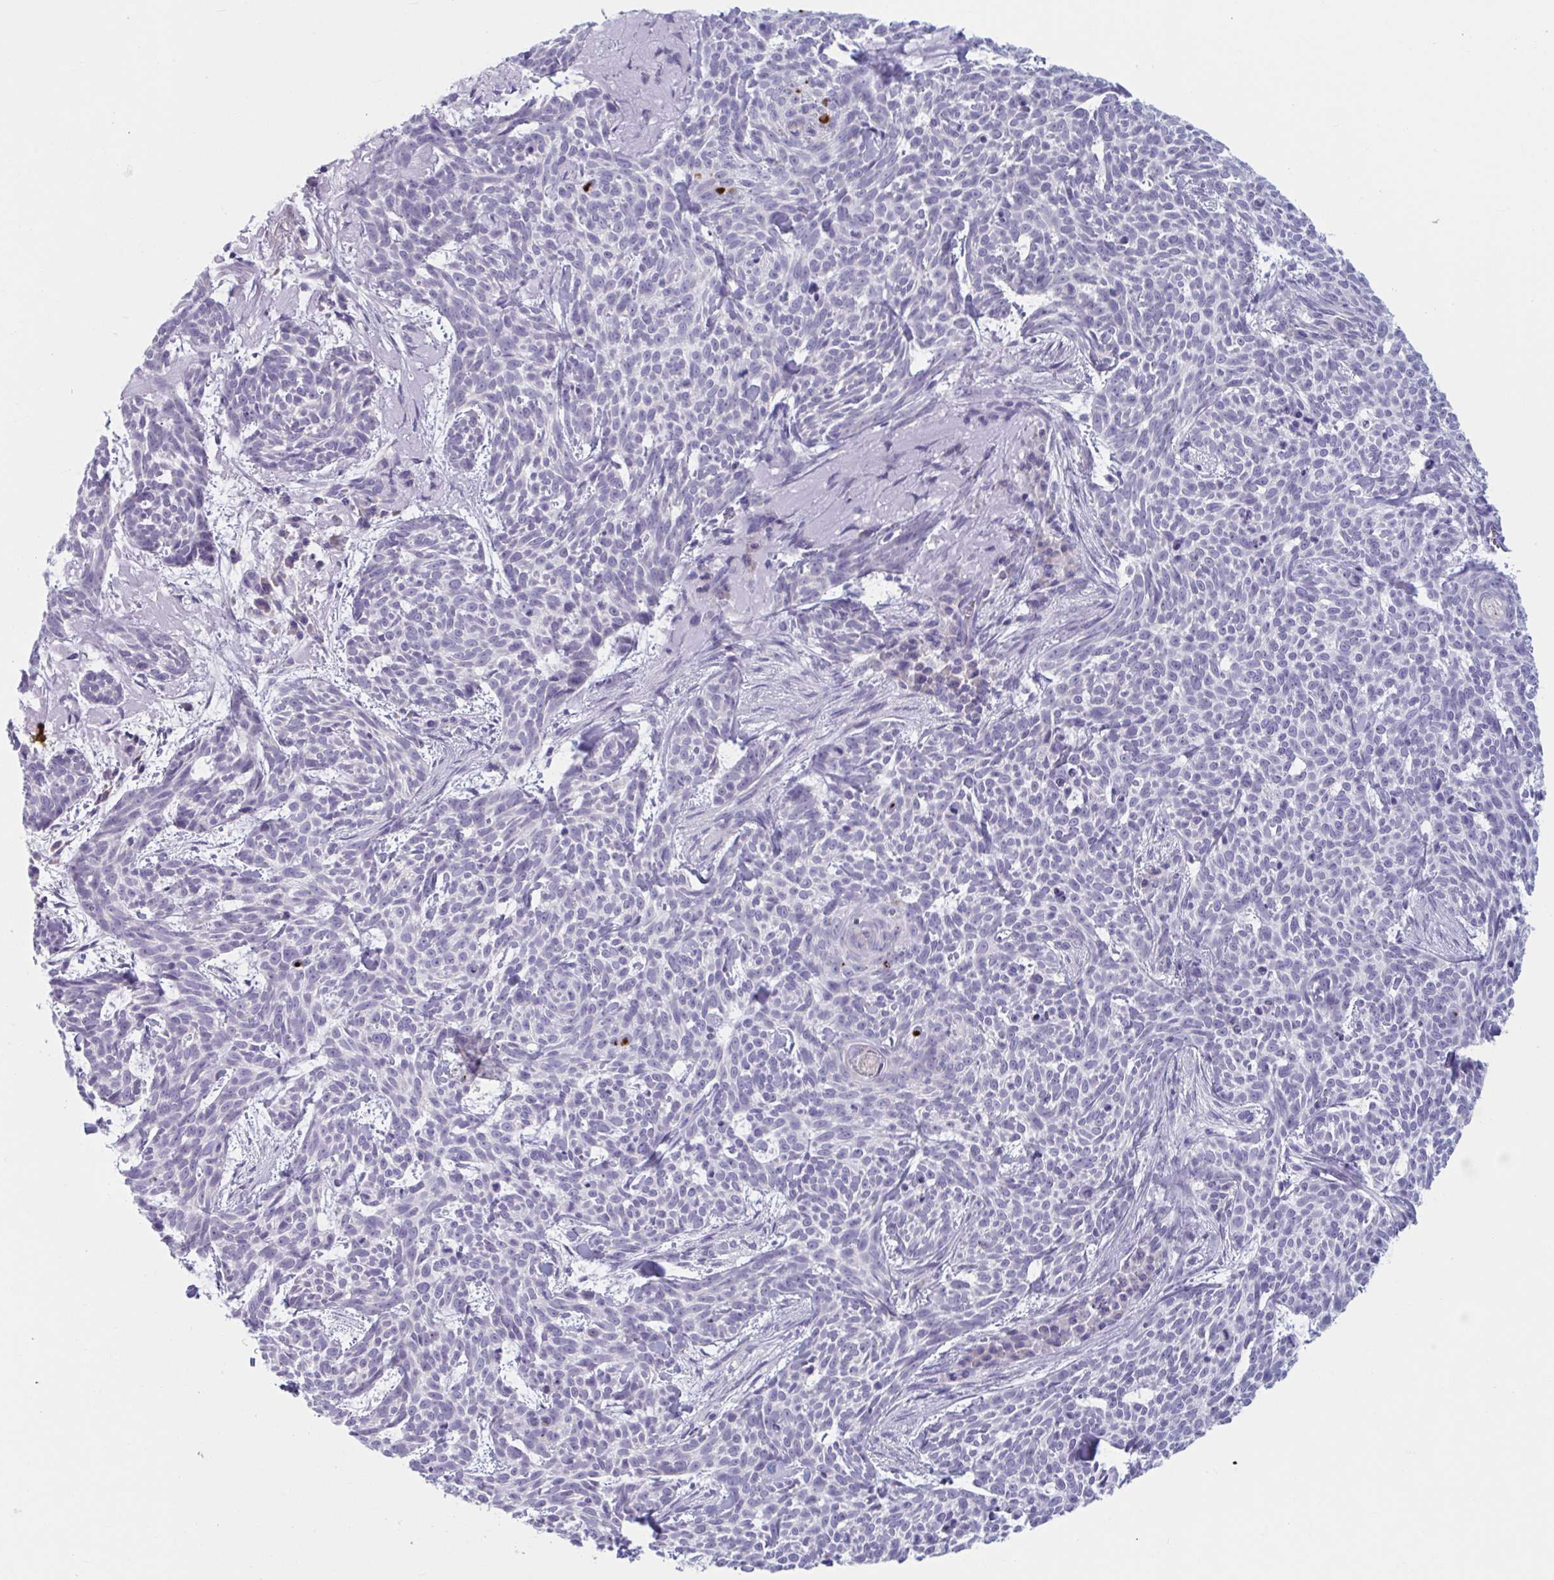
{"staining": {"intensity": "negative", "quantity": "none", "location": "none"}, "tissue": "skin cancer", "cell_type": "Tumor cells", "image_type": "cancer", "snomed": [{"axis": "morphology", "description": "Basal cell carcinoma"}, {"axis": "topography", "description": "Skin"}], "caption": "Histopathology image shows no significant protein positivity in tumor cells of skin cancer (basal cell carcinoma). Brightfield microscopy of immunohistochemistry stained with DAB (brown) and hematoxylin (blue), captured at high magnification.", "gene": "HSD11B2", "patient": {"sex": "female", "age": 93}}